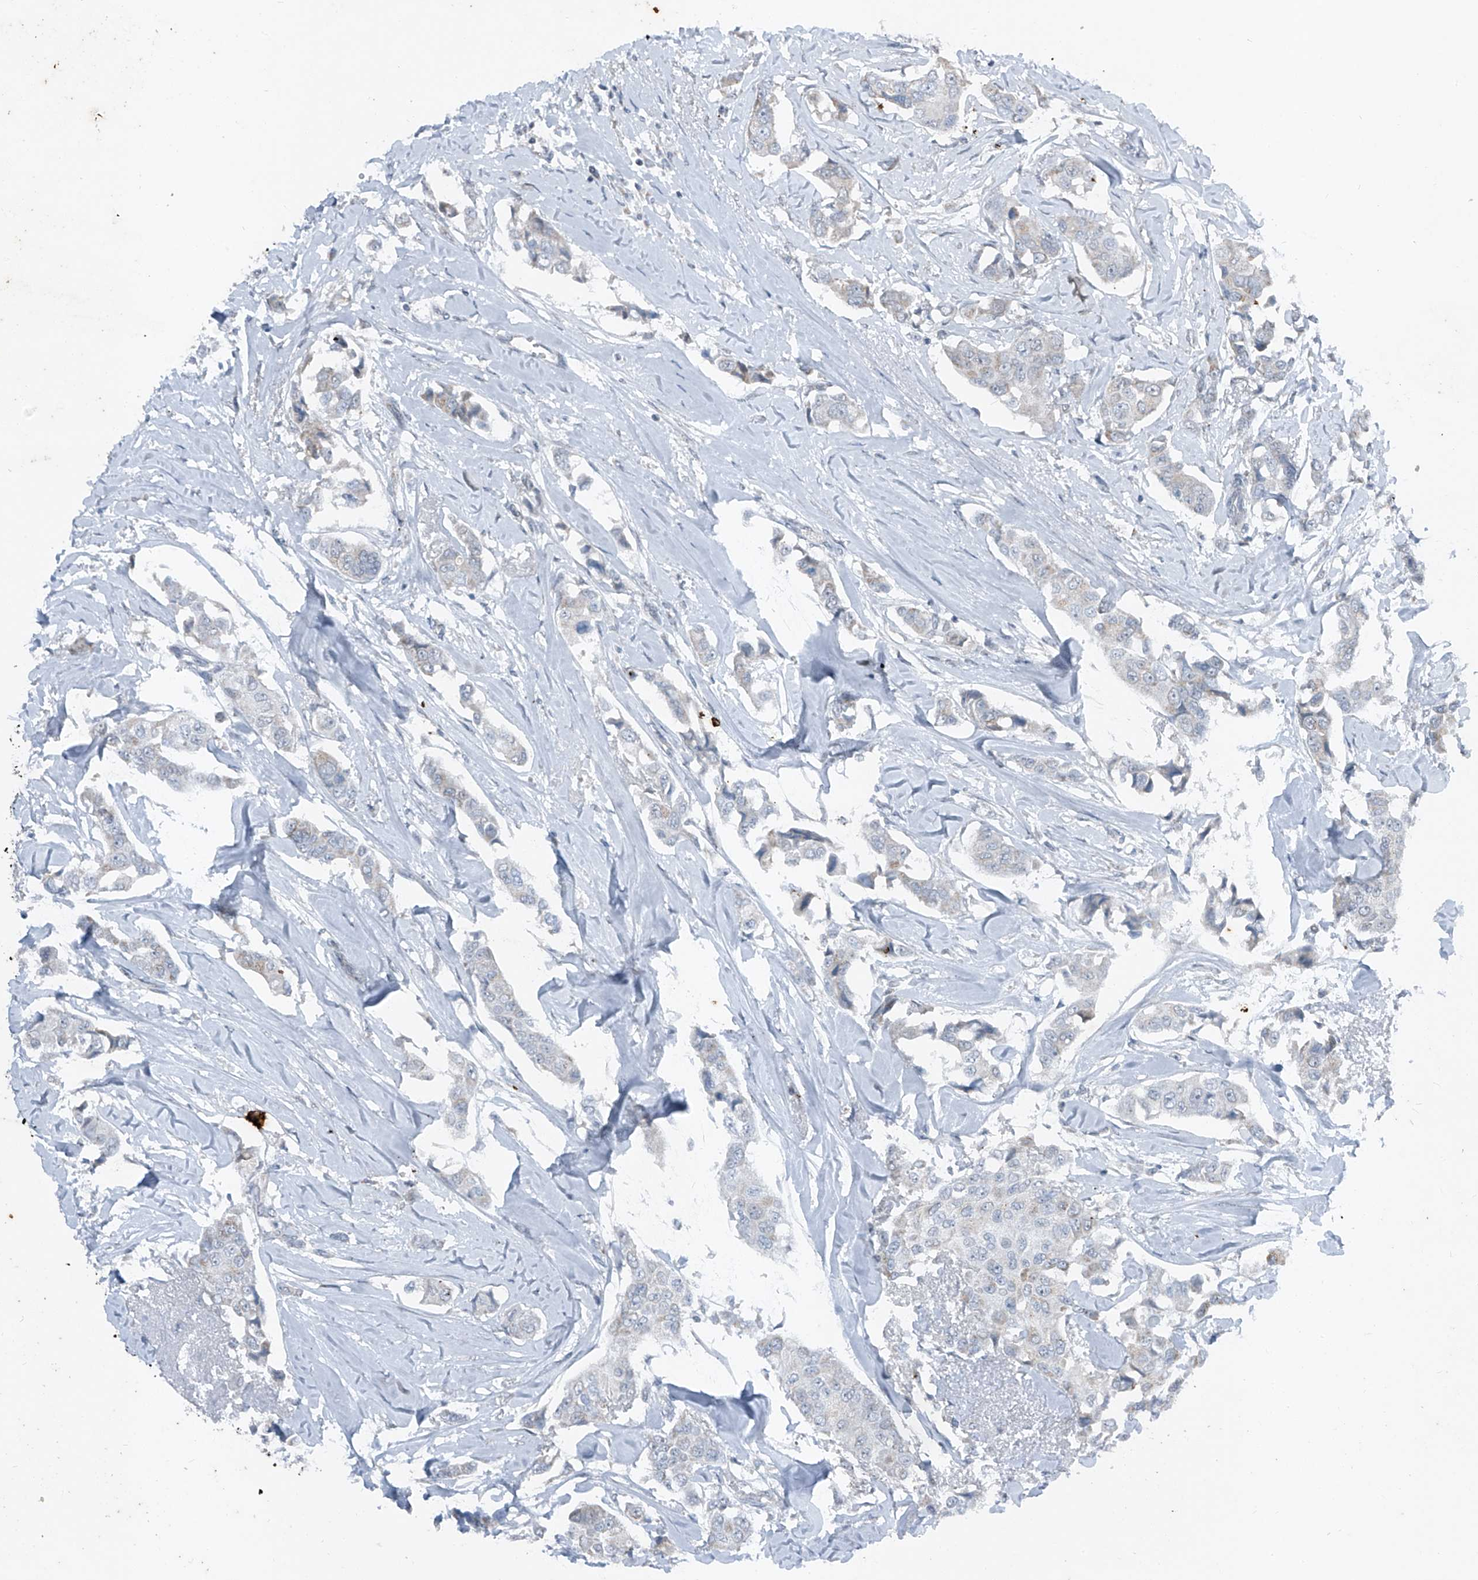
{"staining": {"intensity": "negative", "quantity": "none", "location": "none"}, "tissue": "breast cancer", "cell_type": "Tumor cells", "image_type": "cancer", "snomed": [{"axis": "morphology", "description": "Duct carcinoma"}, {"axis": "topography", "description": "Breast"}], "caption": "High magnification brightfield microscopy of breast invasive ductal carcinoma stained with DAB (3,3'-diaminobenzidine) (brown) and counterstained with hematoxylin (blue): tumor cells show no significant staining. (DAB immunohistochemistry with hematoxylin counter stain).", "gene": "DYRK1B", "patient": {"sex": "female", "age": 80}}